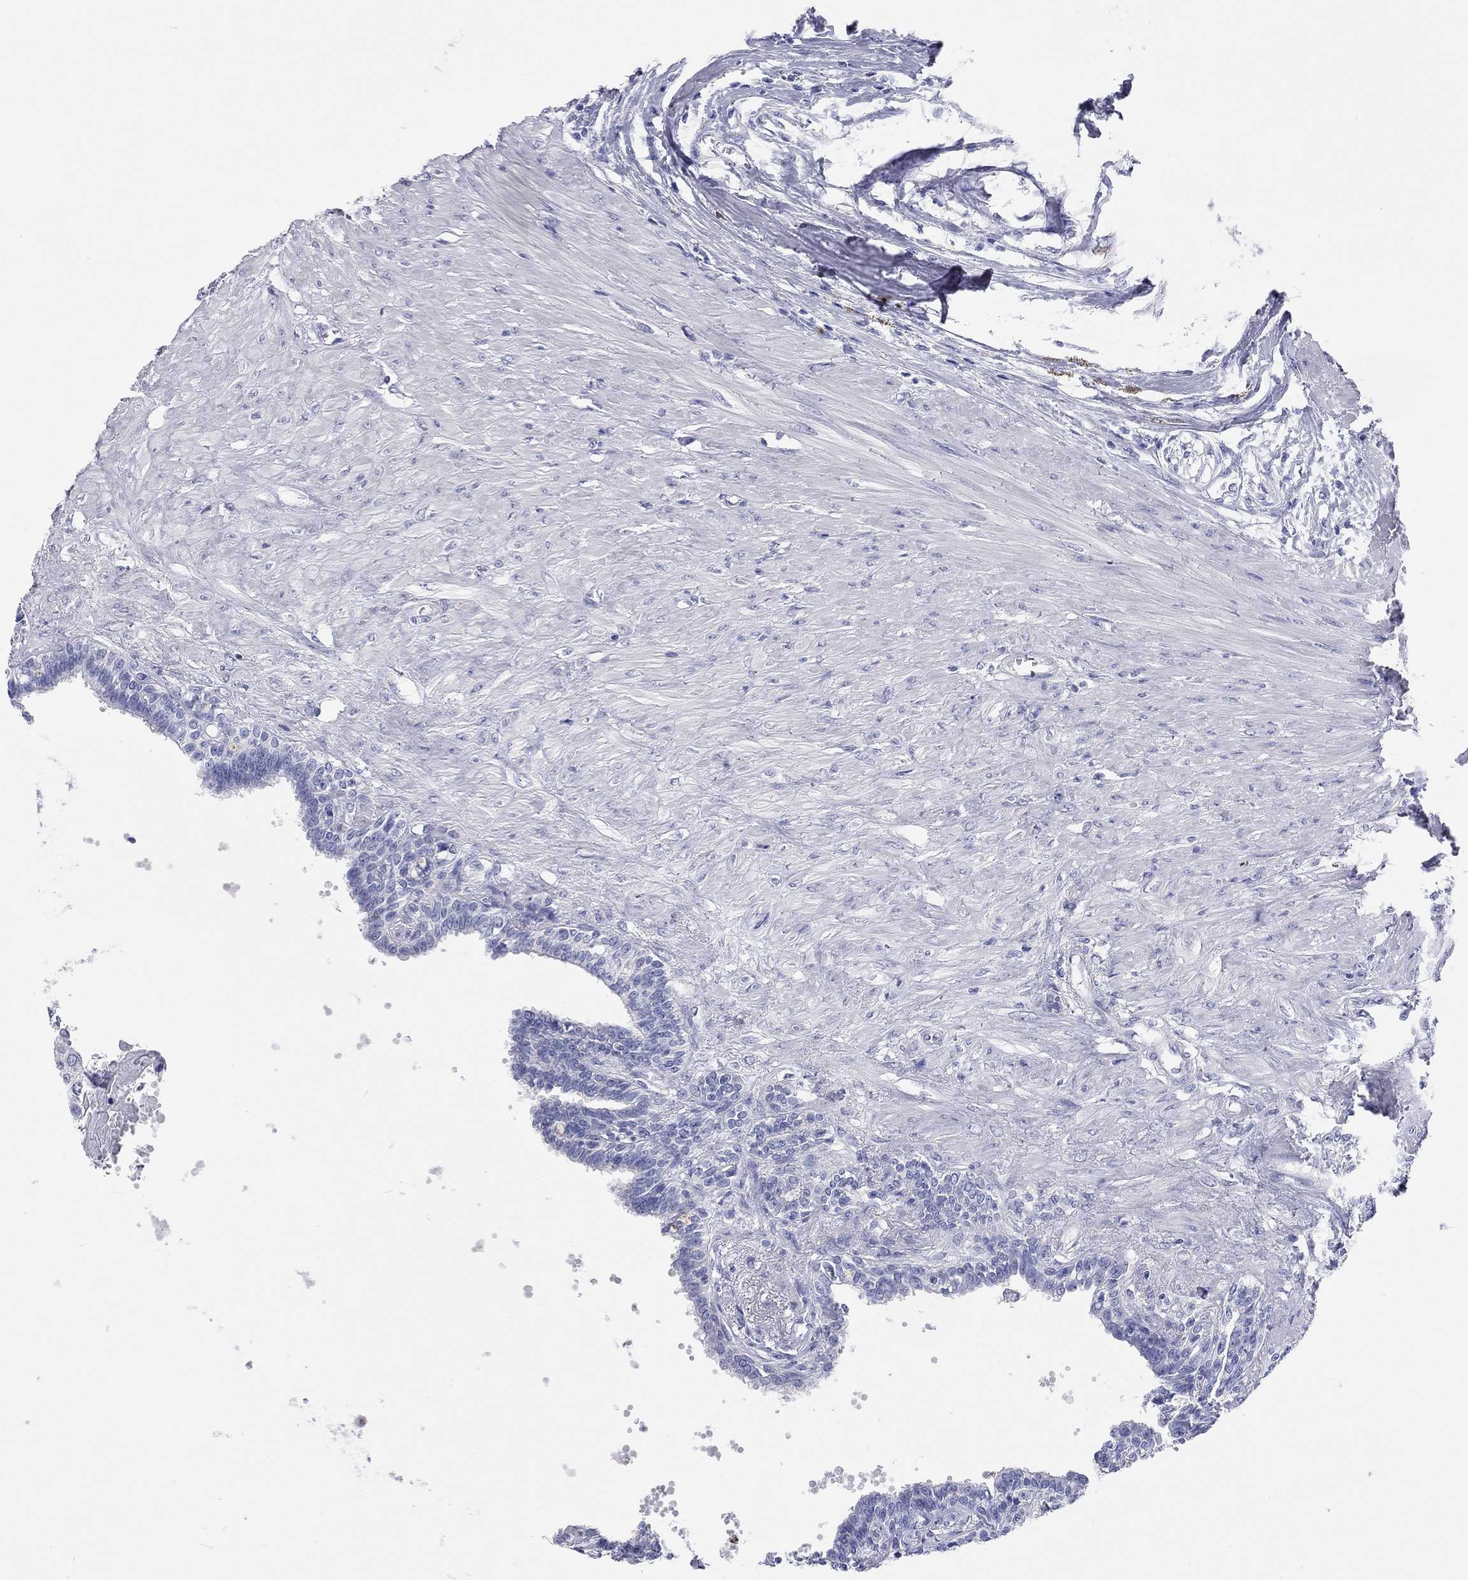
{"staining": {"intensity": "negative", "quantity": "none", "location": "none"}, "tissue": "seminal vesicle", "cell_type": "Glandular cells", "image_type": "normal", "snomed": [{"axis": "morphology", "description": "Normal tissue, NOS"}, {"axis": "morphology", "description": "Urothelial carcinoma, NOS"}, {"axis": "topography", "description": "Urinary bladder"}, {"axis": "topography", "description": "Seminal veicle"}], "caption": "There is no significant expression in glandular cells of seminal vesicle. (Immunohistochemistry (ihc), brightfield microscopy, high magnification).", "gene": "ENSG00000269035", "patient": {"sex": "male", "age": 76}}